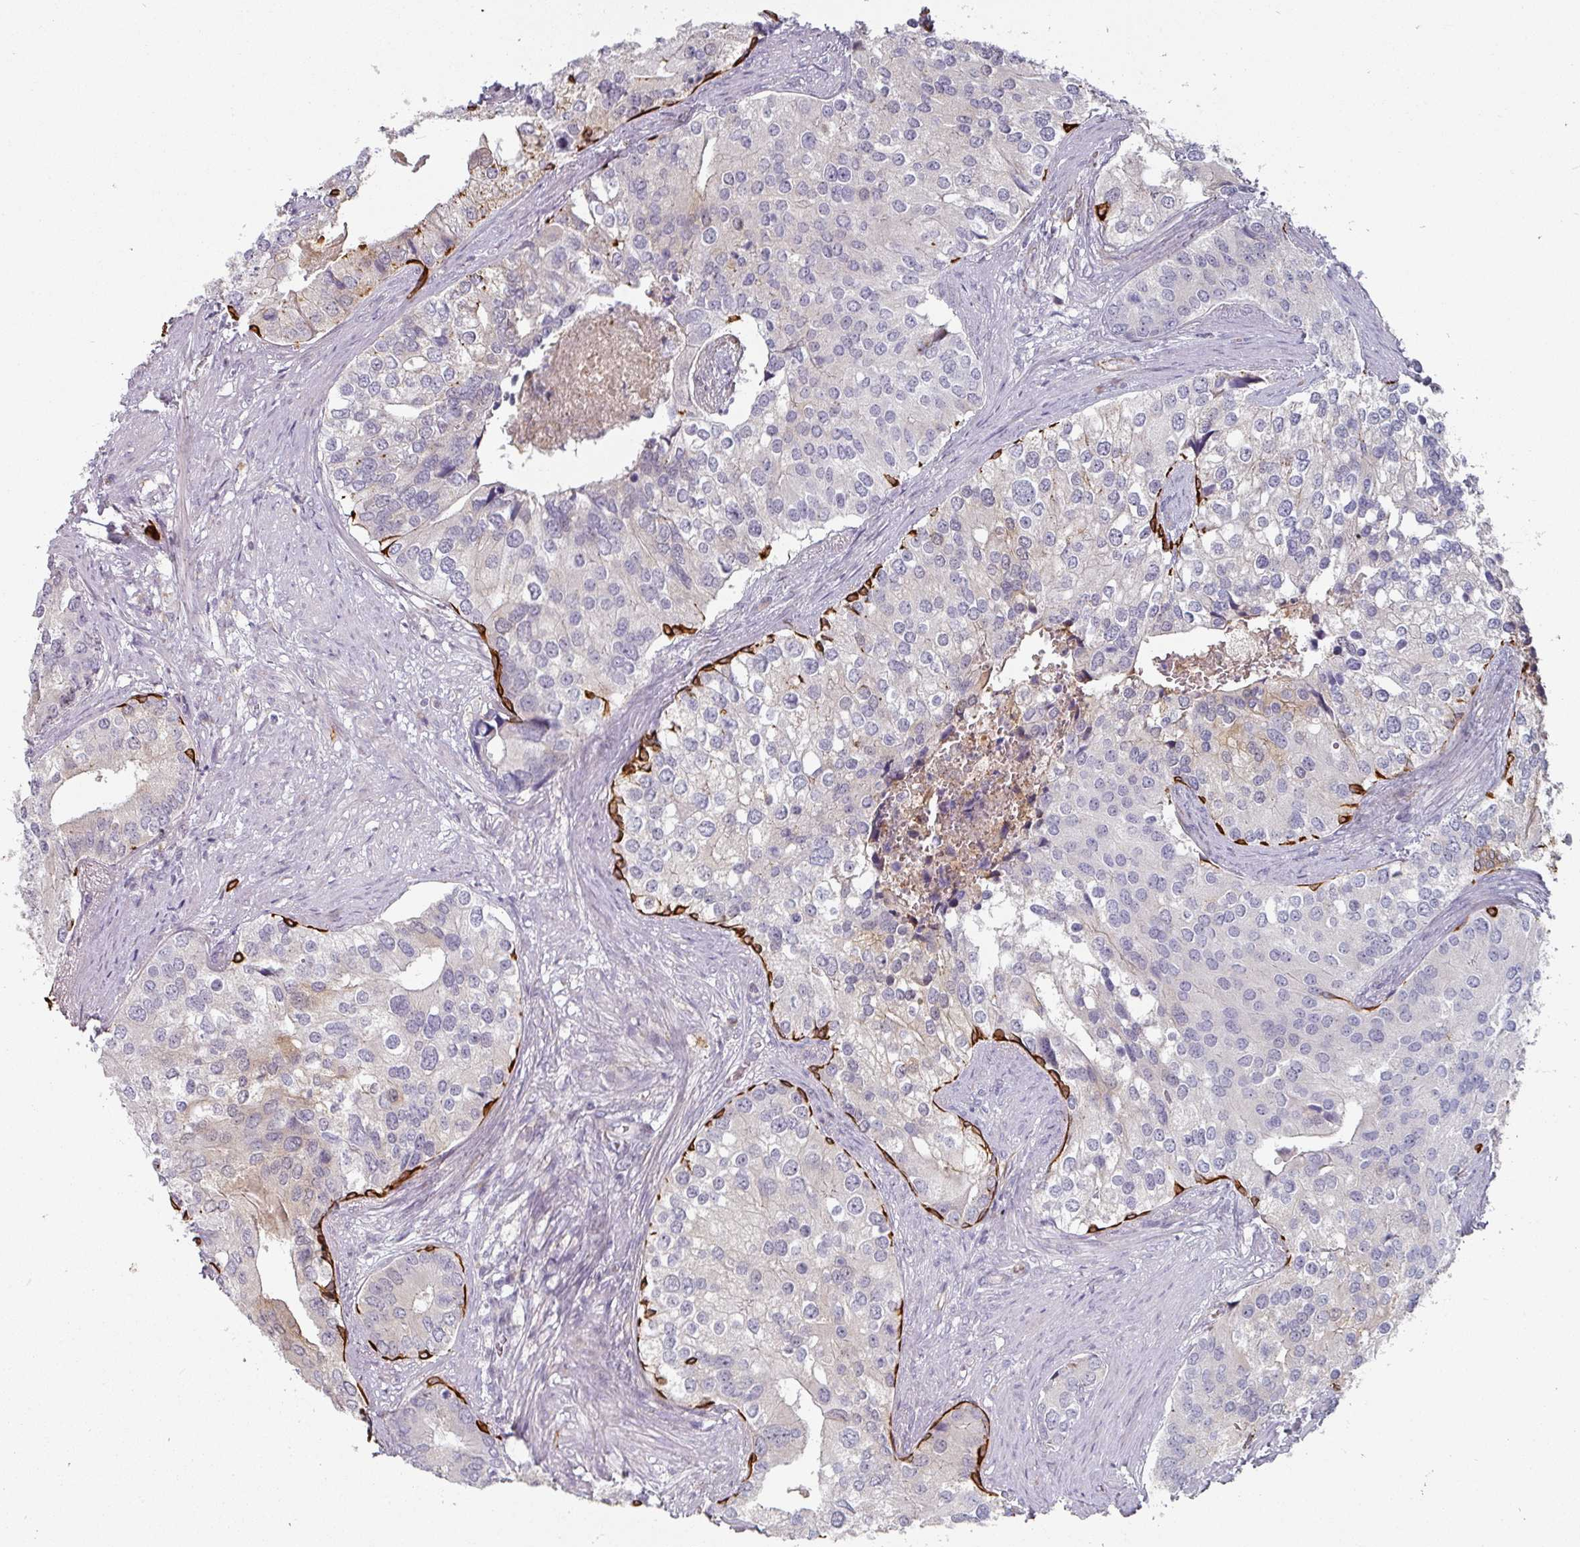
{"staining": {"intensity": "weak", "quantity": "<25%", "location": "cytoplasmic/membranous"}, "tissue": "prostate cancer", "cell_type": "Tumor cells", "image_type": "cancer", "snomed": [{"axis": "morphology", "description": "Adenocarcinoma, High grade"}, {"axis": "topography", "description": "Prostate"}], "caption": "Immunohistochemical staining of prostate adenocarcinoma (high-grade) displays no significant expression in tumor cells.", "gene": "CEP78", "patient": {"sex": "male", "age": 62}}